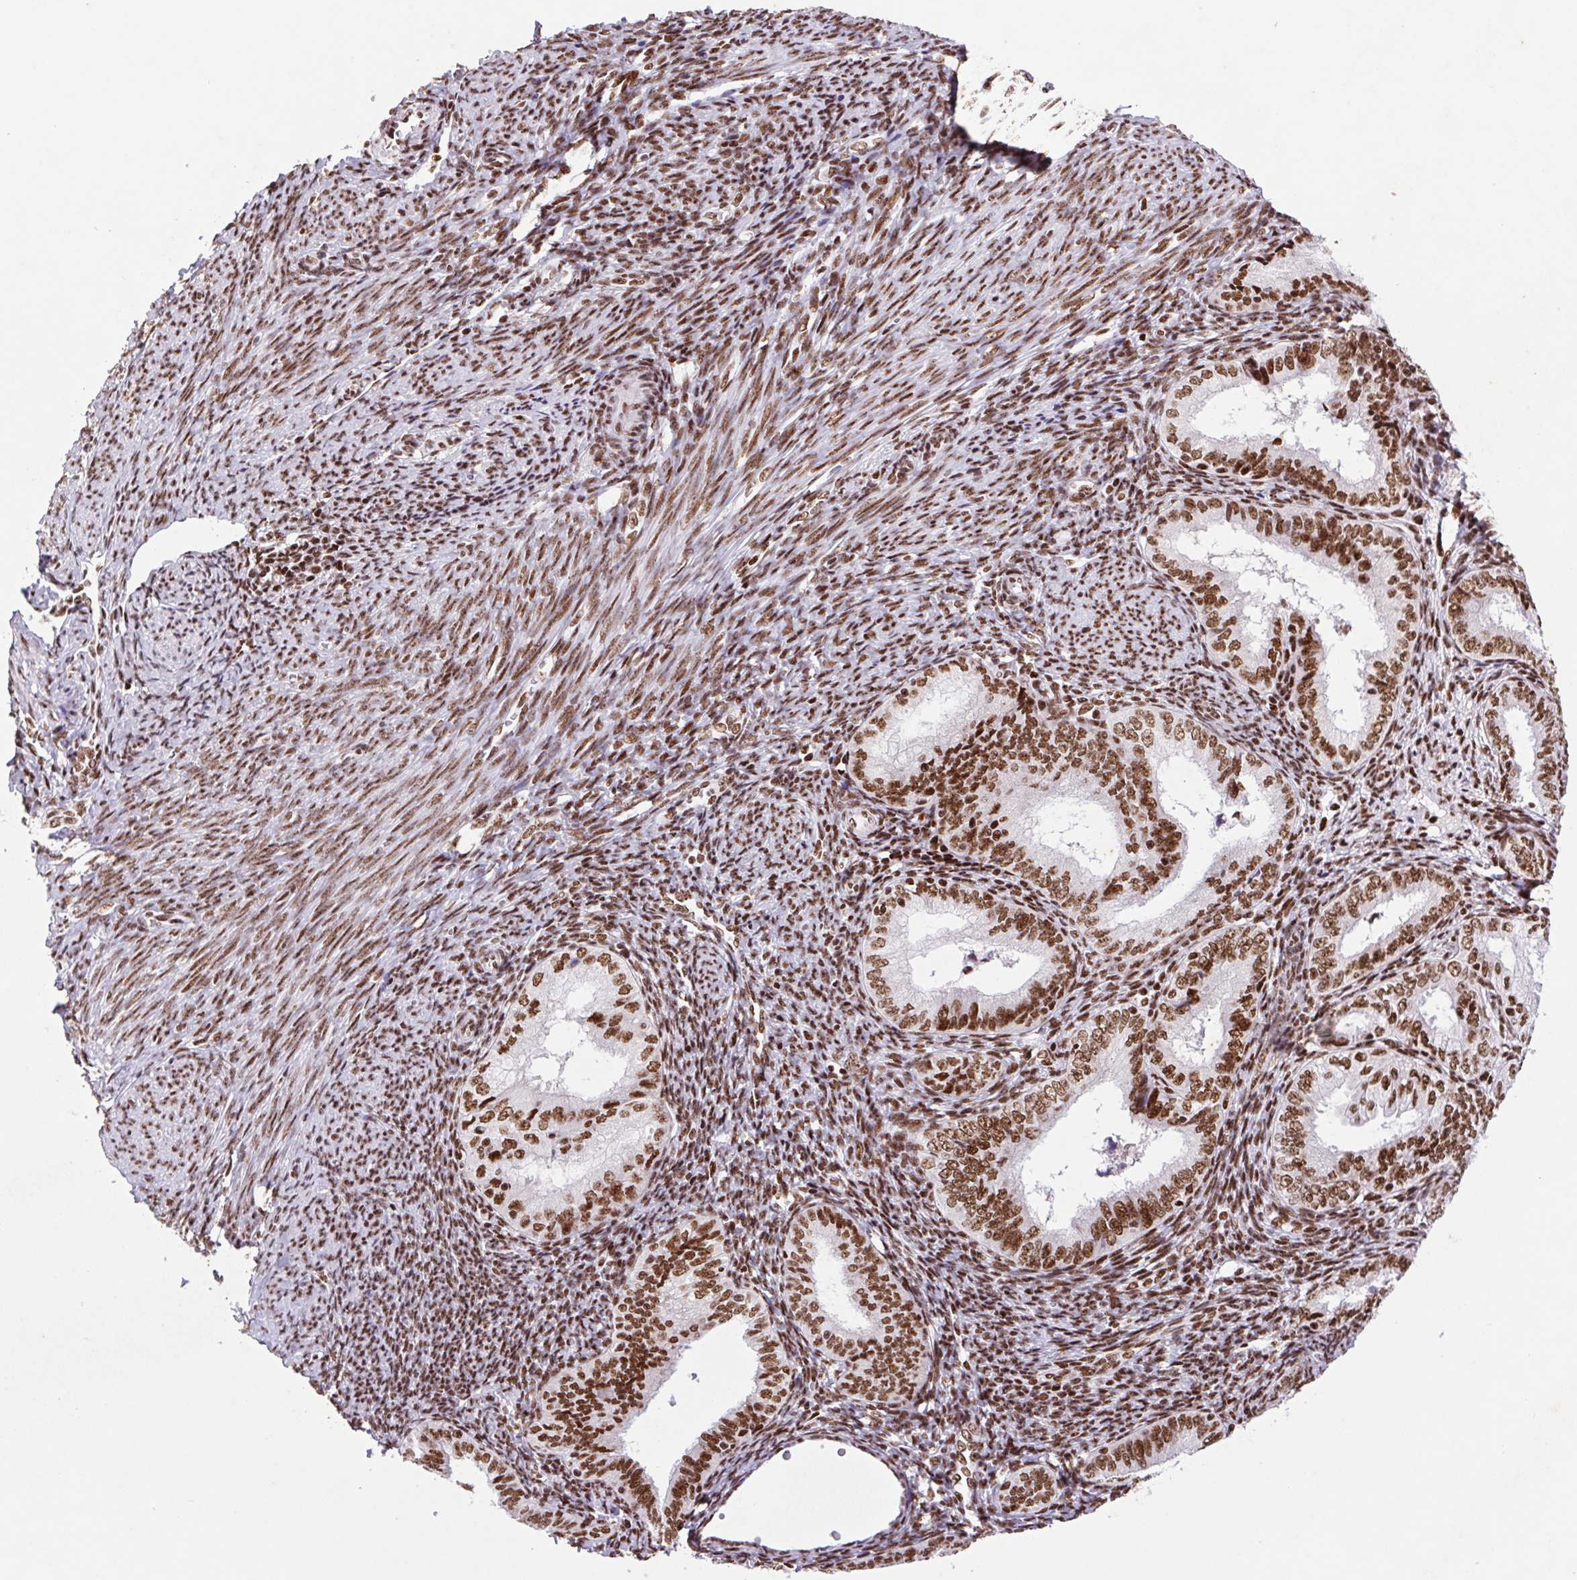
{"staining": {"intensity": "strong", "quantity": ">75%", "location": "nuclear"}, "tissue": "endometrial cancer", "cell_type": "Tumor cells", "image_type": "cancer", "snomed": [{"axis": "morphology", "description": "Adenocarcinoma, NOS"}, {"axis": "topography", "description": "Endometrium"}], "caption": "Endometrial adenocarcinoma stained for a protein displays strong nuclear positivity in tumor cells. (IHC, brightfield microscopy, high magnification).", "gene": "LDLRAD4", "patient": {"sex": "female", "age": 55}}